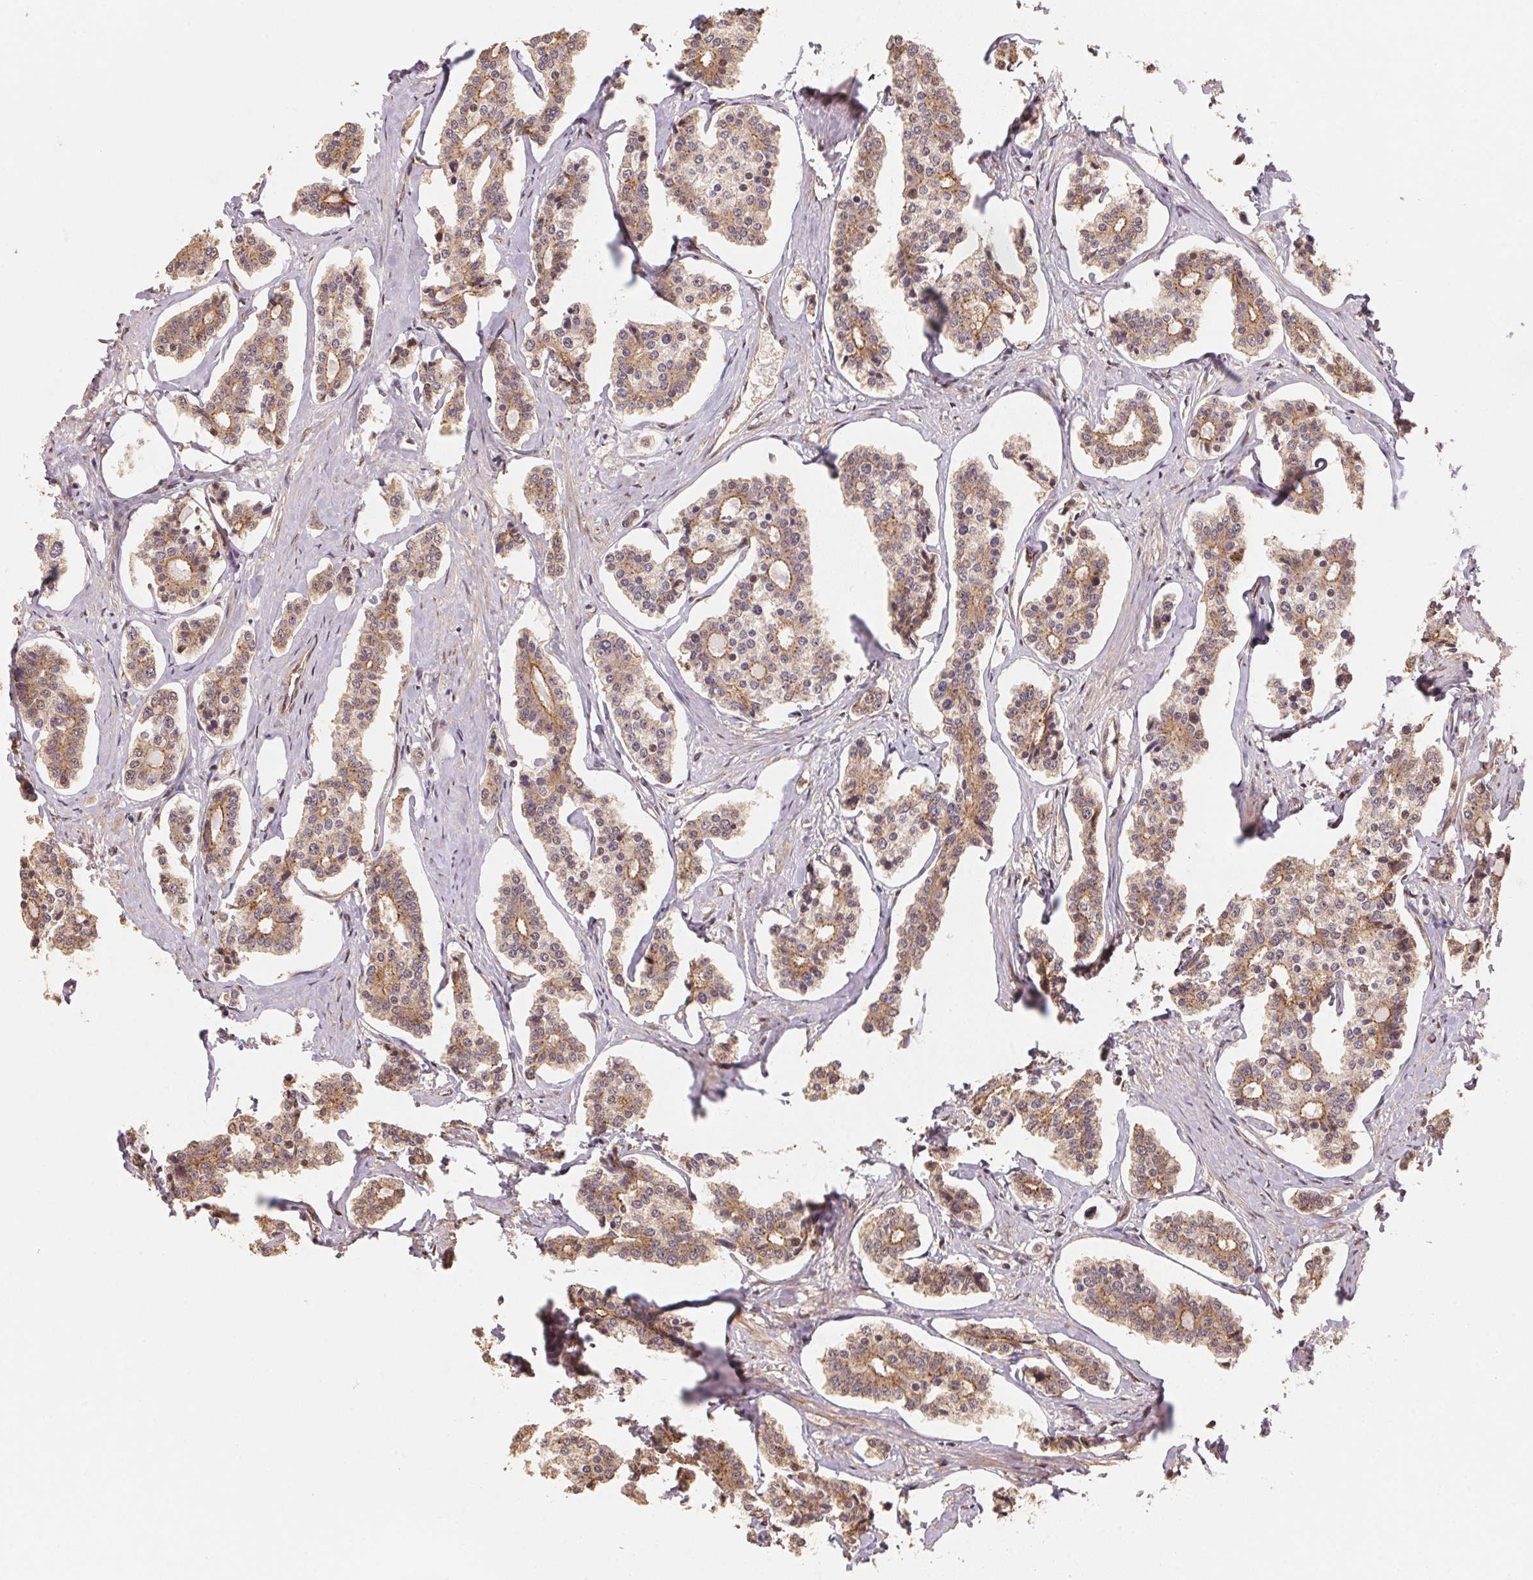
{"staining": {"intensity": "moderate", "quantity": "25%-75%", "location": "cytoplasmic/membranous"}, "tissue": "carcinoid", "cell_type": "Tumor cells", "image_type": "cancer", "snomed": [{"axis": "morphology", "description": "Carcinoid, malignant, NOS"}, {"axis": "topography", "description": "Small intestine"}], "caption": "Immunohistochemical staining of carcinoid displays moderate cytoplasmic/membranous protein staining in approximately 25%-75% of tumor cells.", "gene": "TMEM222", "patient": {"sex": "female", "age": 65}}